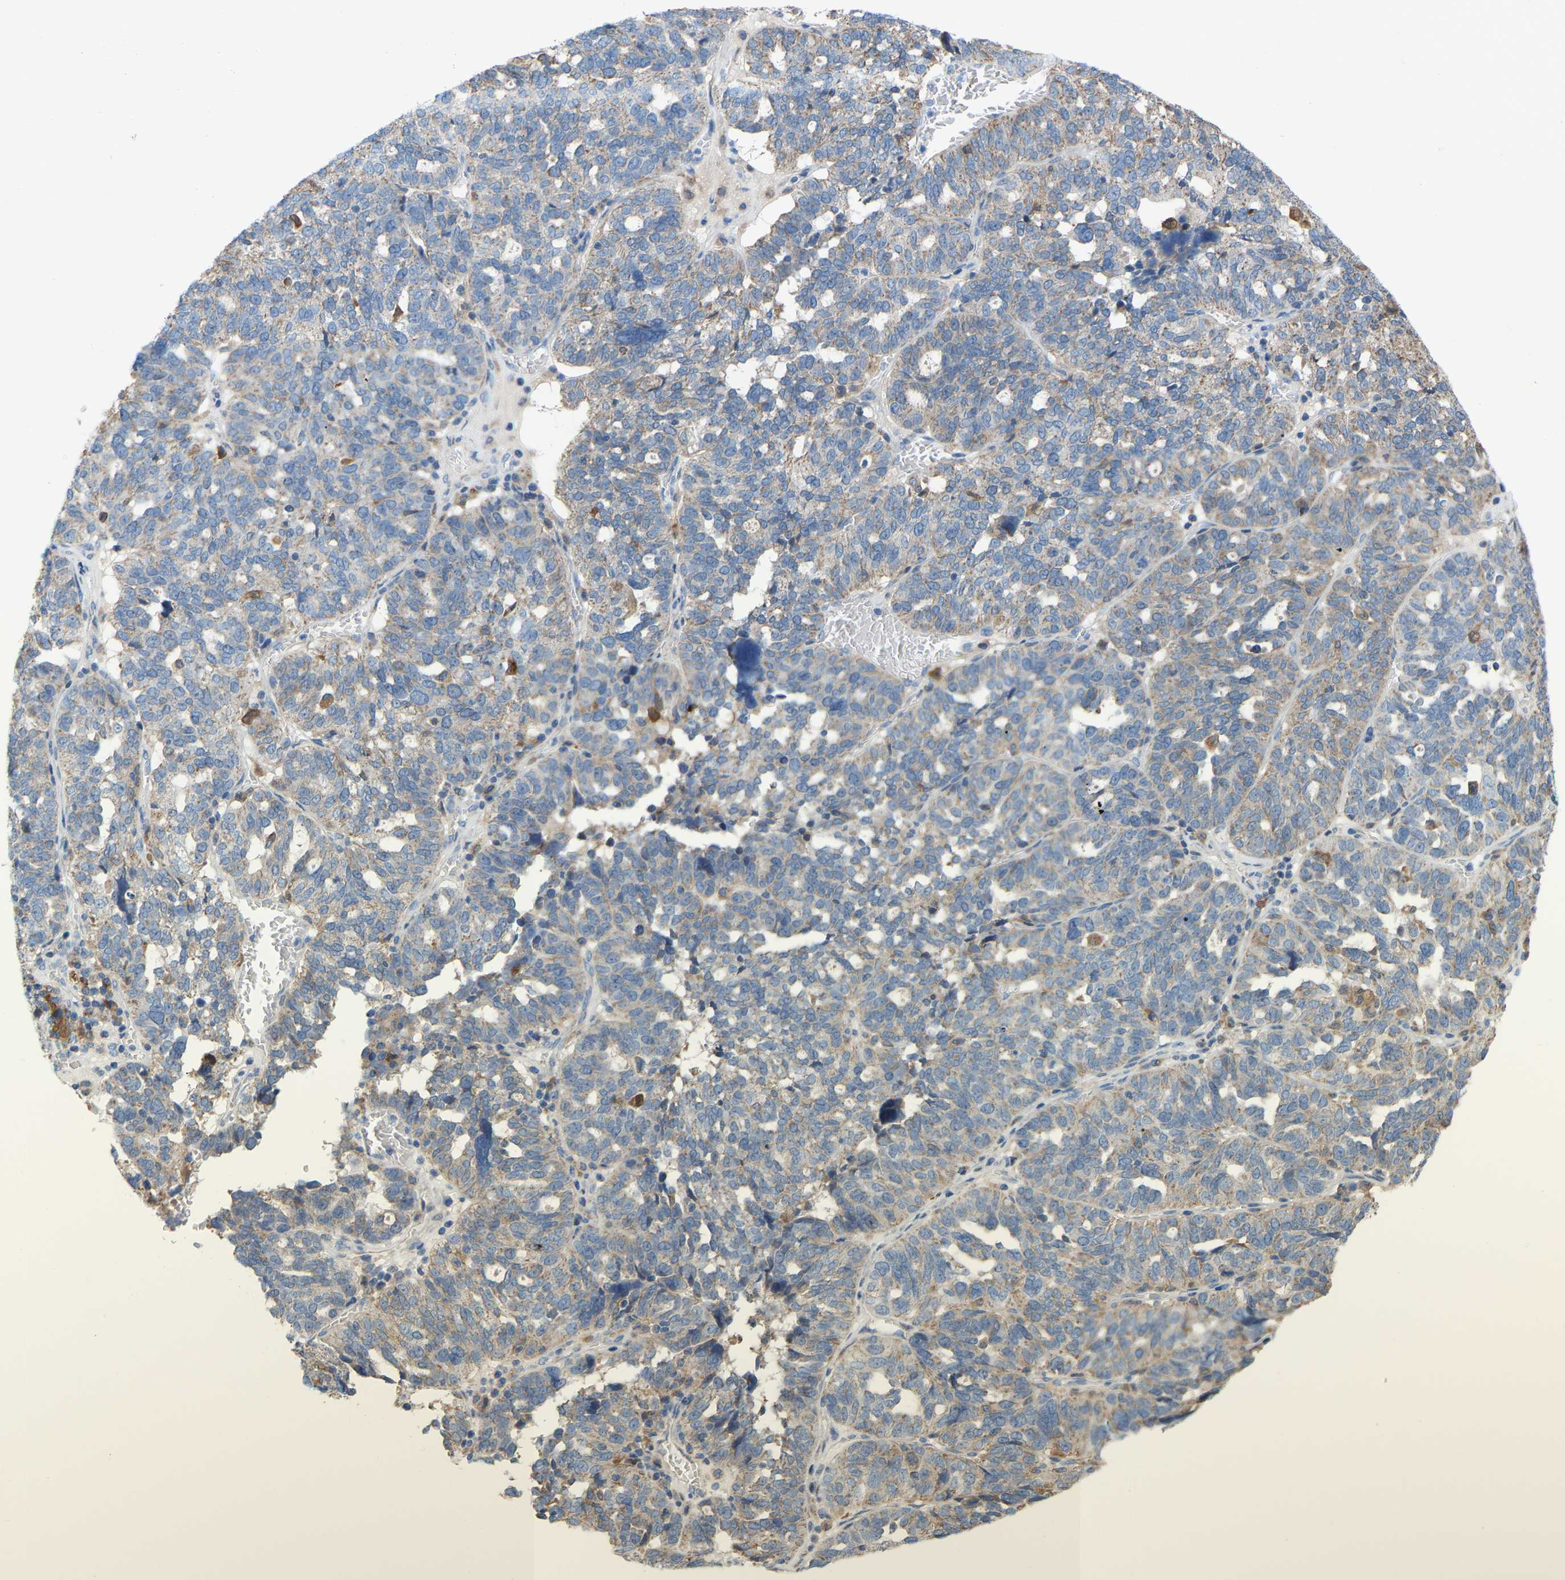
{"staining": {"intensity": "weak", "quantity": "<25%", "location": "cytoplasmic/membranous"}, "tissue": "ovarian cancer", "cell_type": "Tumor cells", "image_type": "cancer", "snomed": [{"axis": "morphology", "description": "Cystadenocarcinoma, serous, NOS"}, {"axis": "topography", "description": "Ovary"}], "caption": "Protein analysis of serous cystadenocarcinoma (ovarian) exhibits no significant expression in tumor cells.", "gene": "CROT", "patient": {"sex": "female", "age": 59}}